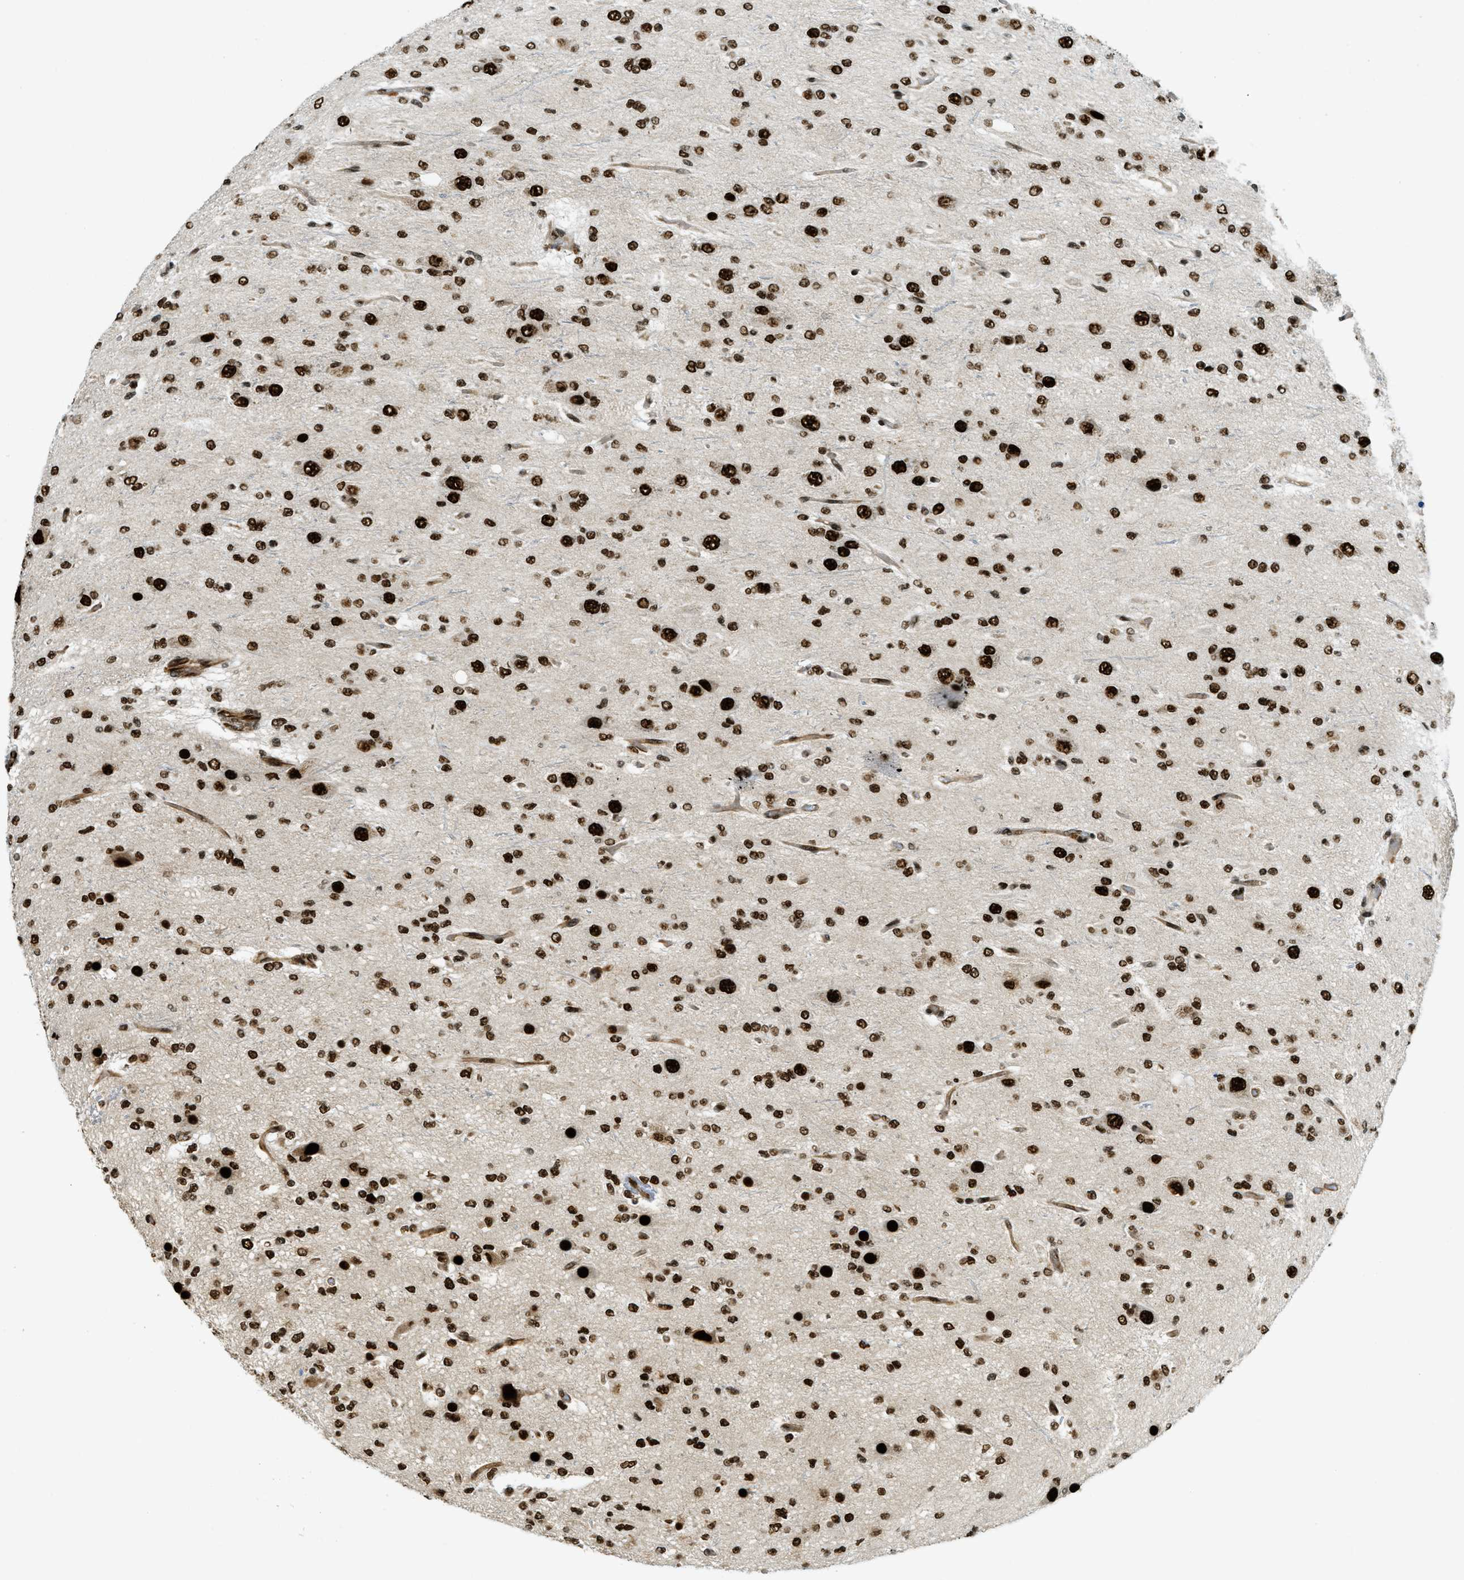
{"staining": {"intensity": "moderate", "quantity": ">75%", "location": "nuclear"}, "tissue": "glioma", "cell_type": "Tumor cells", "image_type": "cancer", "snomed": [{"axis": "morphology", "description": "Glioma, malignant, Low grade"}, {"axis": "topography", "description": "Brain"}], "caption": "Glioma stained with DAB (3,3'-diaminobenzidine) immunohistochemistry demonstrates medium levels of moderate nuclear staining in approximately >75% of tumor cells.", "gene": "ZFR", "patient": {"sex": "male", "age": 38}}